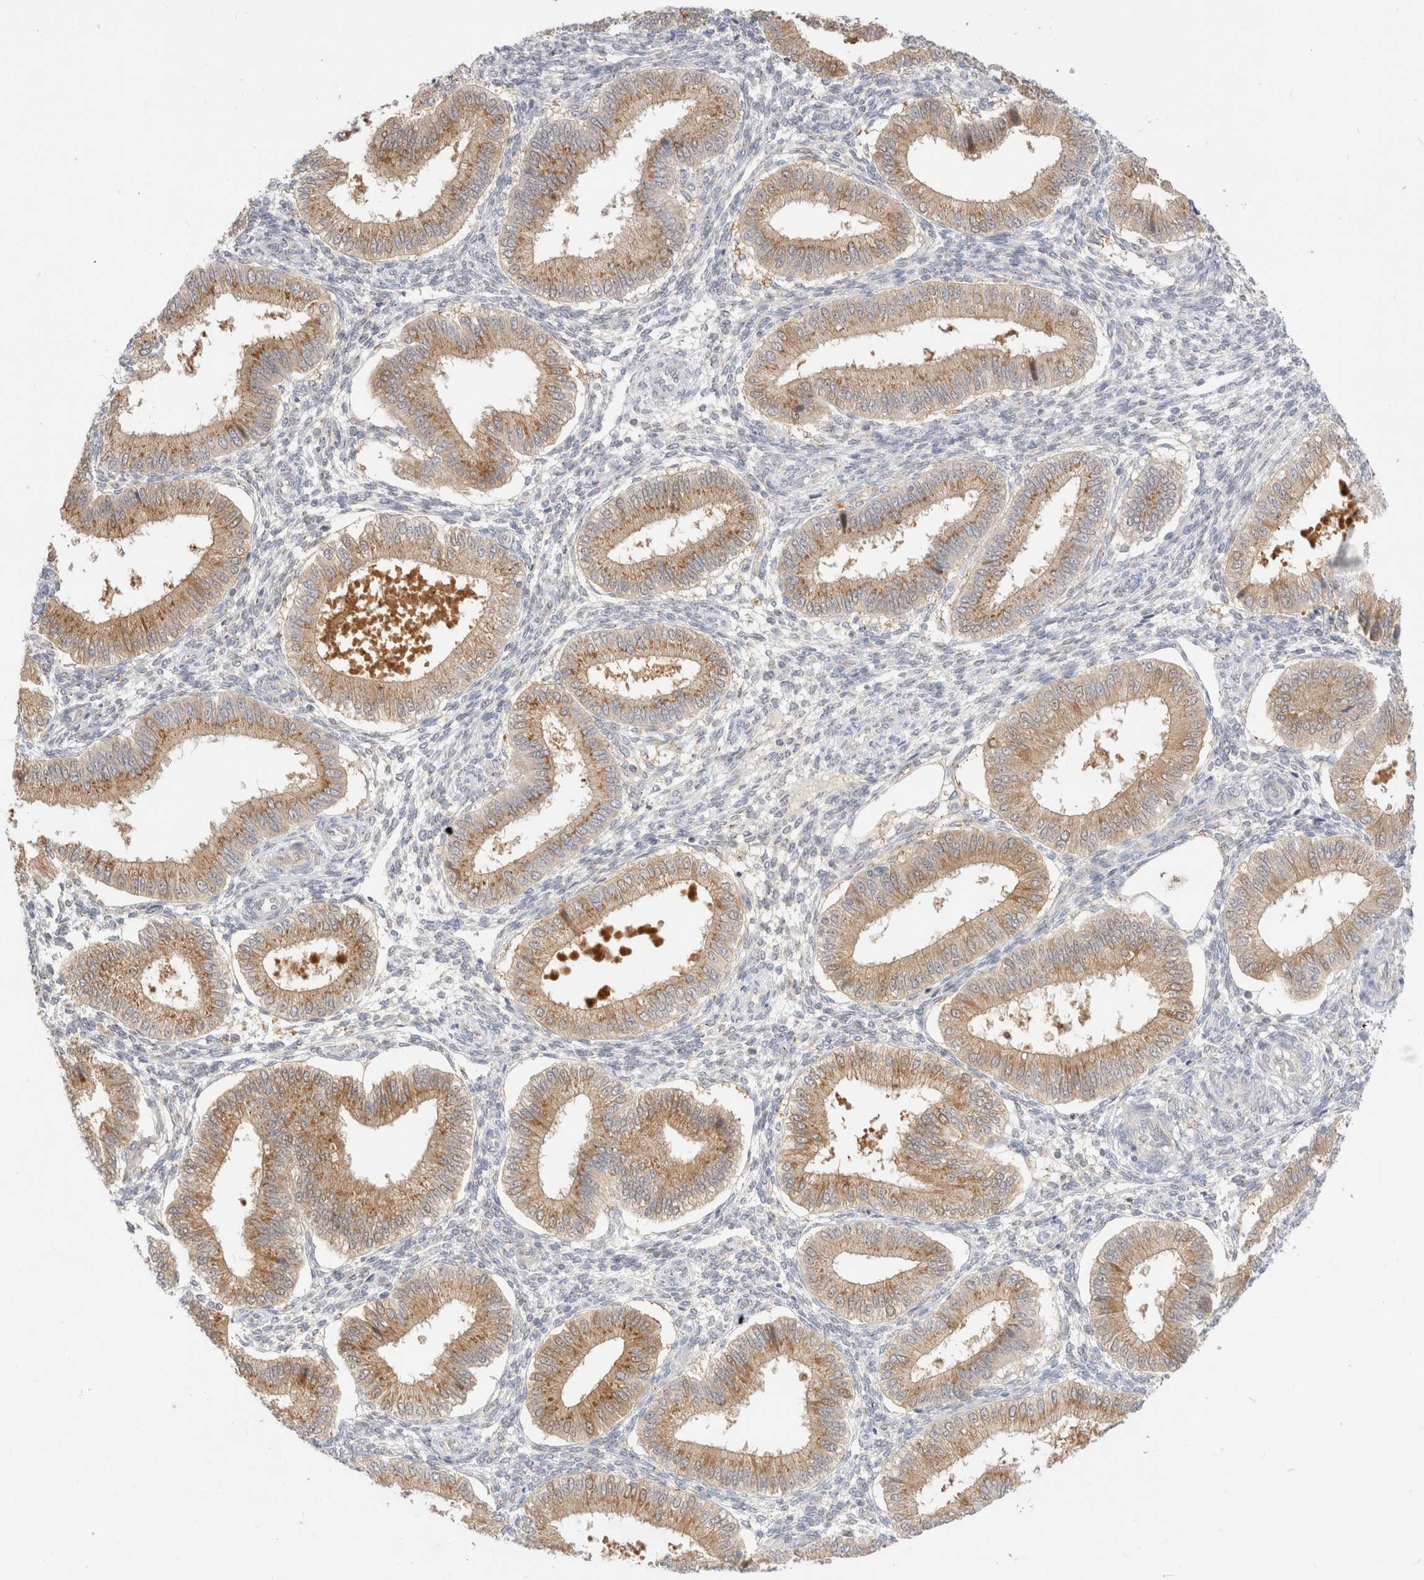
{"staining": {"intensity": "negative", "quantity": "none", "location": "none"}, "tissue": "endometrium", "cell_type": "Cells in endometrial stroma", "image_type": "normal", "snomed": [{"axis": "morphology", "description": "Normal tissue, NOS"}, {"axis": "topography", "description": "Endometrium"}], "caption": "Unremarkable endometrium was stained to show a protein in brown. There is no significant positivity in cells in endometrial stroma. Nuclei are stained in blue.", "gene": "EFCAB13", "patient": {"sex": "female", "age": 39}}